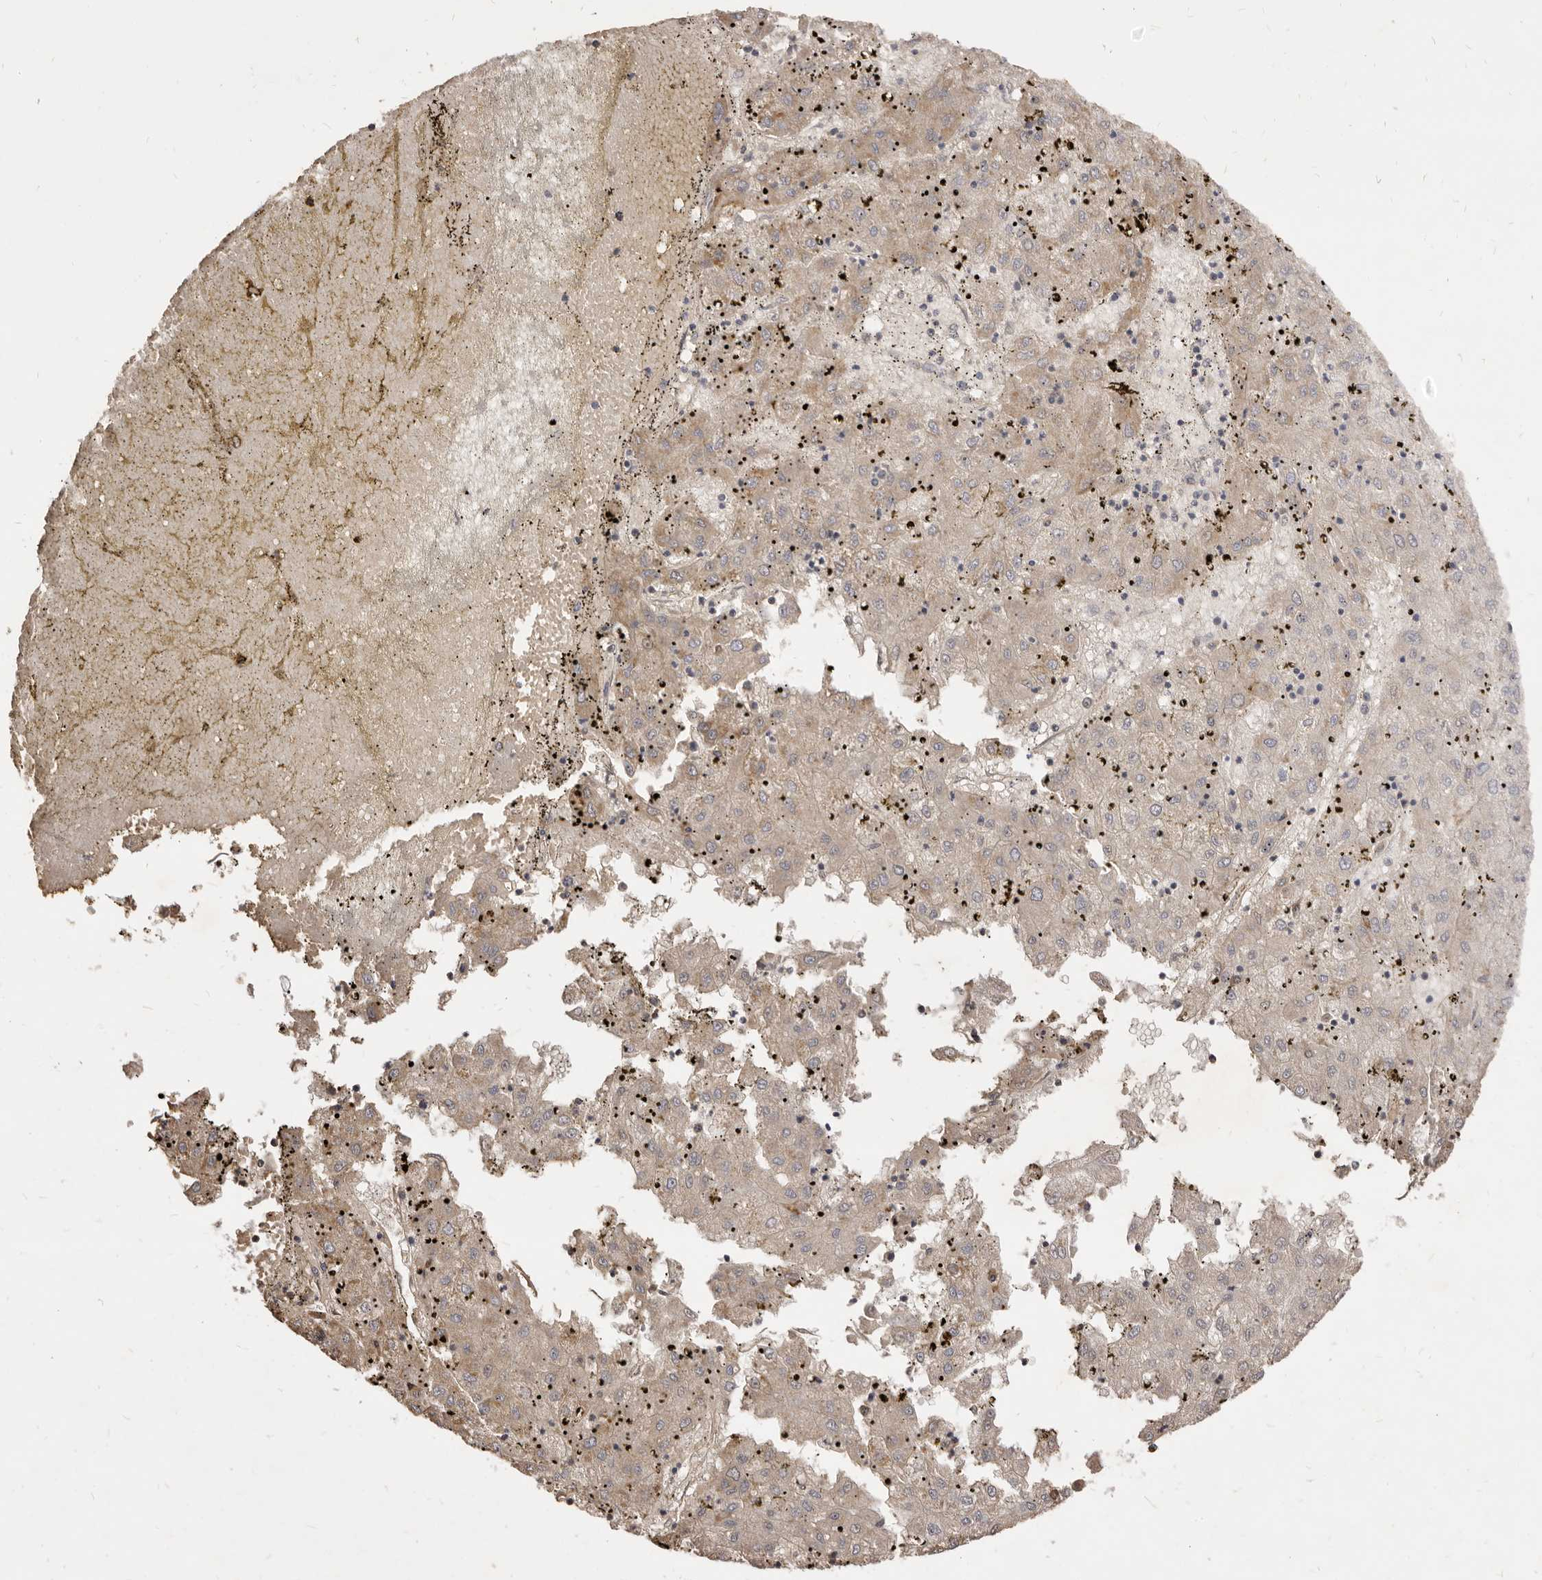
{"staining": {"intensity": "weak", "quantity": "<25%", "location": "cytoplasmic/membranous"}, "tissue": "liver cancer", "cell_type": "Tumor cells", "image_type": "cancer", "snomed": [{"axis": "morphology", "description": "Carcinoma, Hepatocellular, NOS"}, {"axis": "topography", "description": "Liver"}], "caption": "Immunohistochemistry micrograph of neoplastic tissue: human liver cancer (hepatocellular carcinoma) stained with DAB (3,3'-diaminobenzidine) shows no significant protein positivity in tumor cells.", "gene": "KIF2B", "patient": {"sex": "male", "age": 72}}